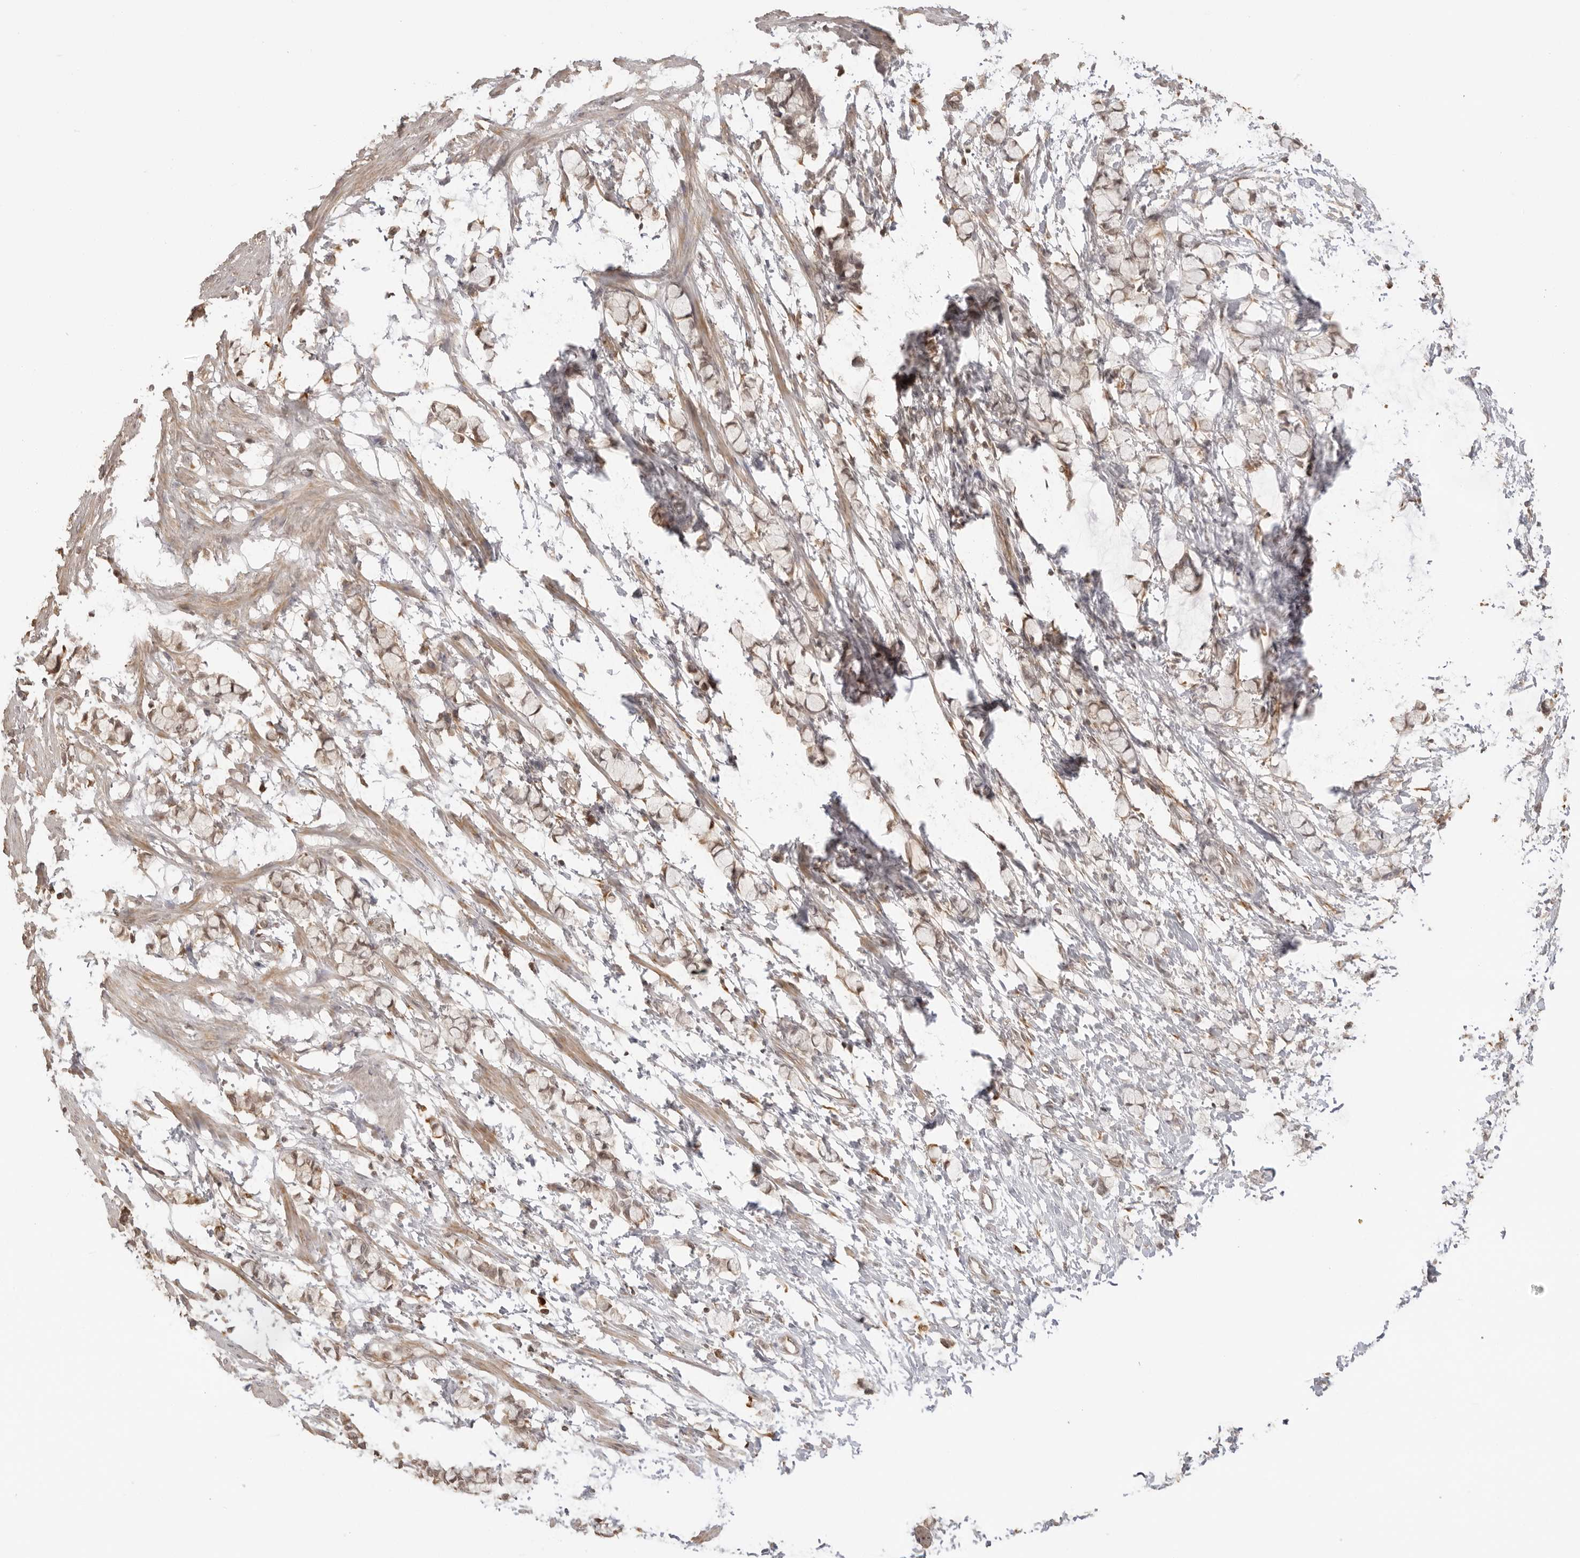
{"staining": {"intensity": "moderate", "quantity": "25%-75%", "location": "cytoplasmic/membranous"}, "tissue": "smooth muscle", "cell_type": "Smooth muscle cells", "image_type": "normal", "snomed": [{"axis": "morphology", "description": "Normal tissue, NOS"}, {"axis": "morphology", "description": "Adenocarcinoma, NOS"}, {"axis": "topography", "description": "Smooth muscle"}, {"axis": "topography", "description": "Colon"}], "caption": "Smooth muscle stained with immunohistochemistry shows moderate cytoplasmic/membranous expression in about 25%-75% of smooth muscle cells.", "gene": "IKBKE", "patient": {"sex": "male", "age": 14}}